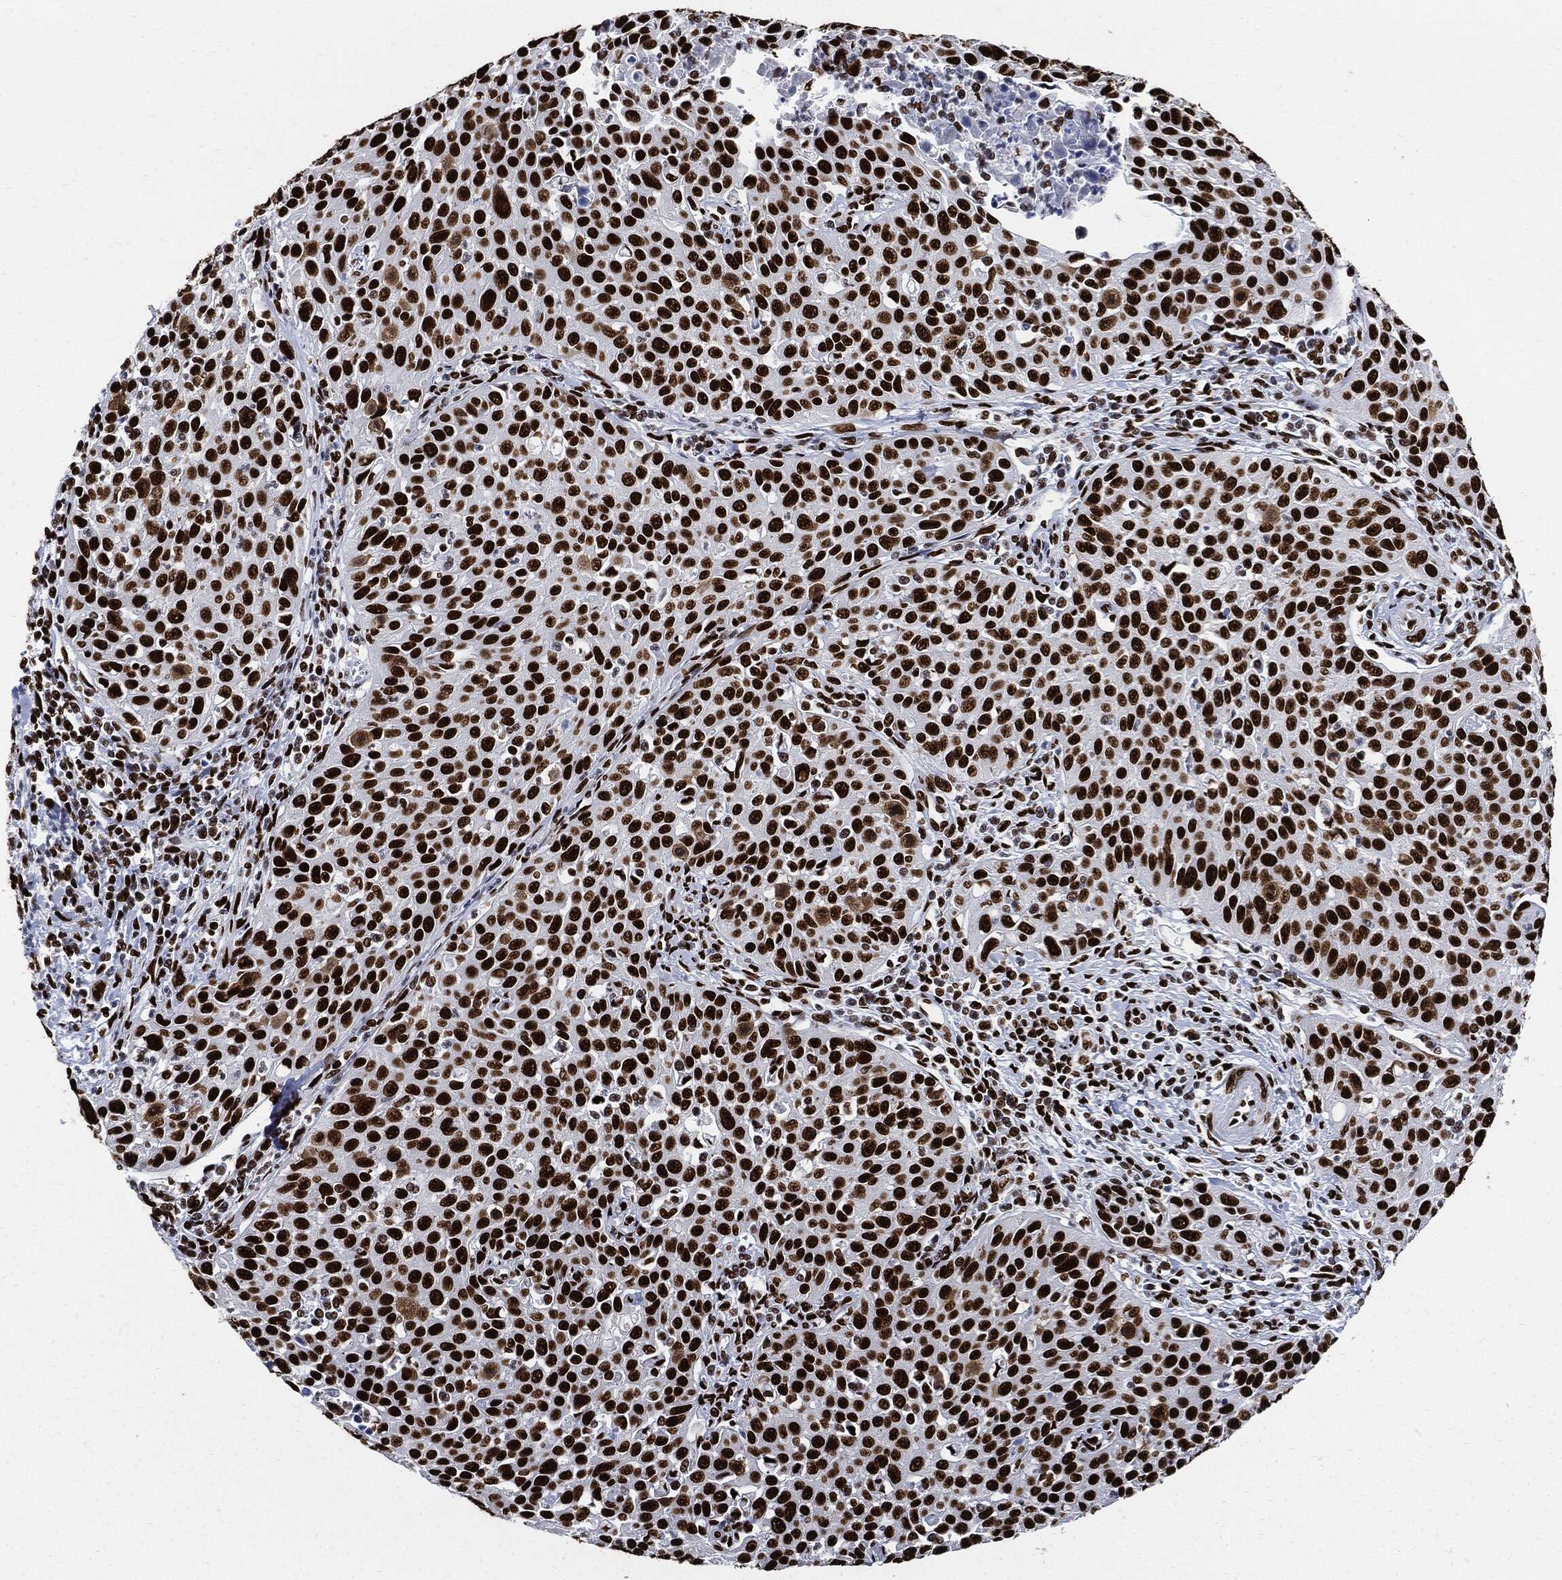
{"staining": {"intensity": "strong", "quantity": ">75%", "location": "nuclear"}, "tissue": "cervical cancer", "cell_type": "Tumor cells", "image_type": "cancer", "snomed": [{"axis": "morphology", "description": "Squamous cell carcinoma, NOS"}, {"axis": "topography", "description": "Cervix"}], "caption": "Squamous cell carcinoma (cervical) stained with a brown dye displays strong nuclear positive staining in about >75% of tumor cells.", "gene": "RECQL", "patient": {"sex": "female", "age": 26}}